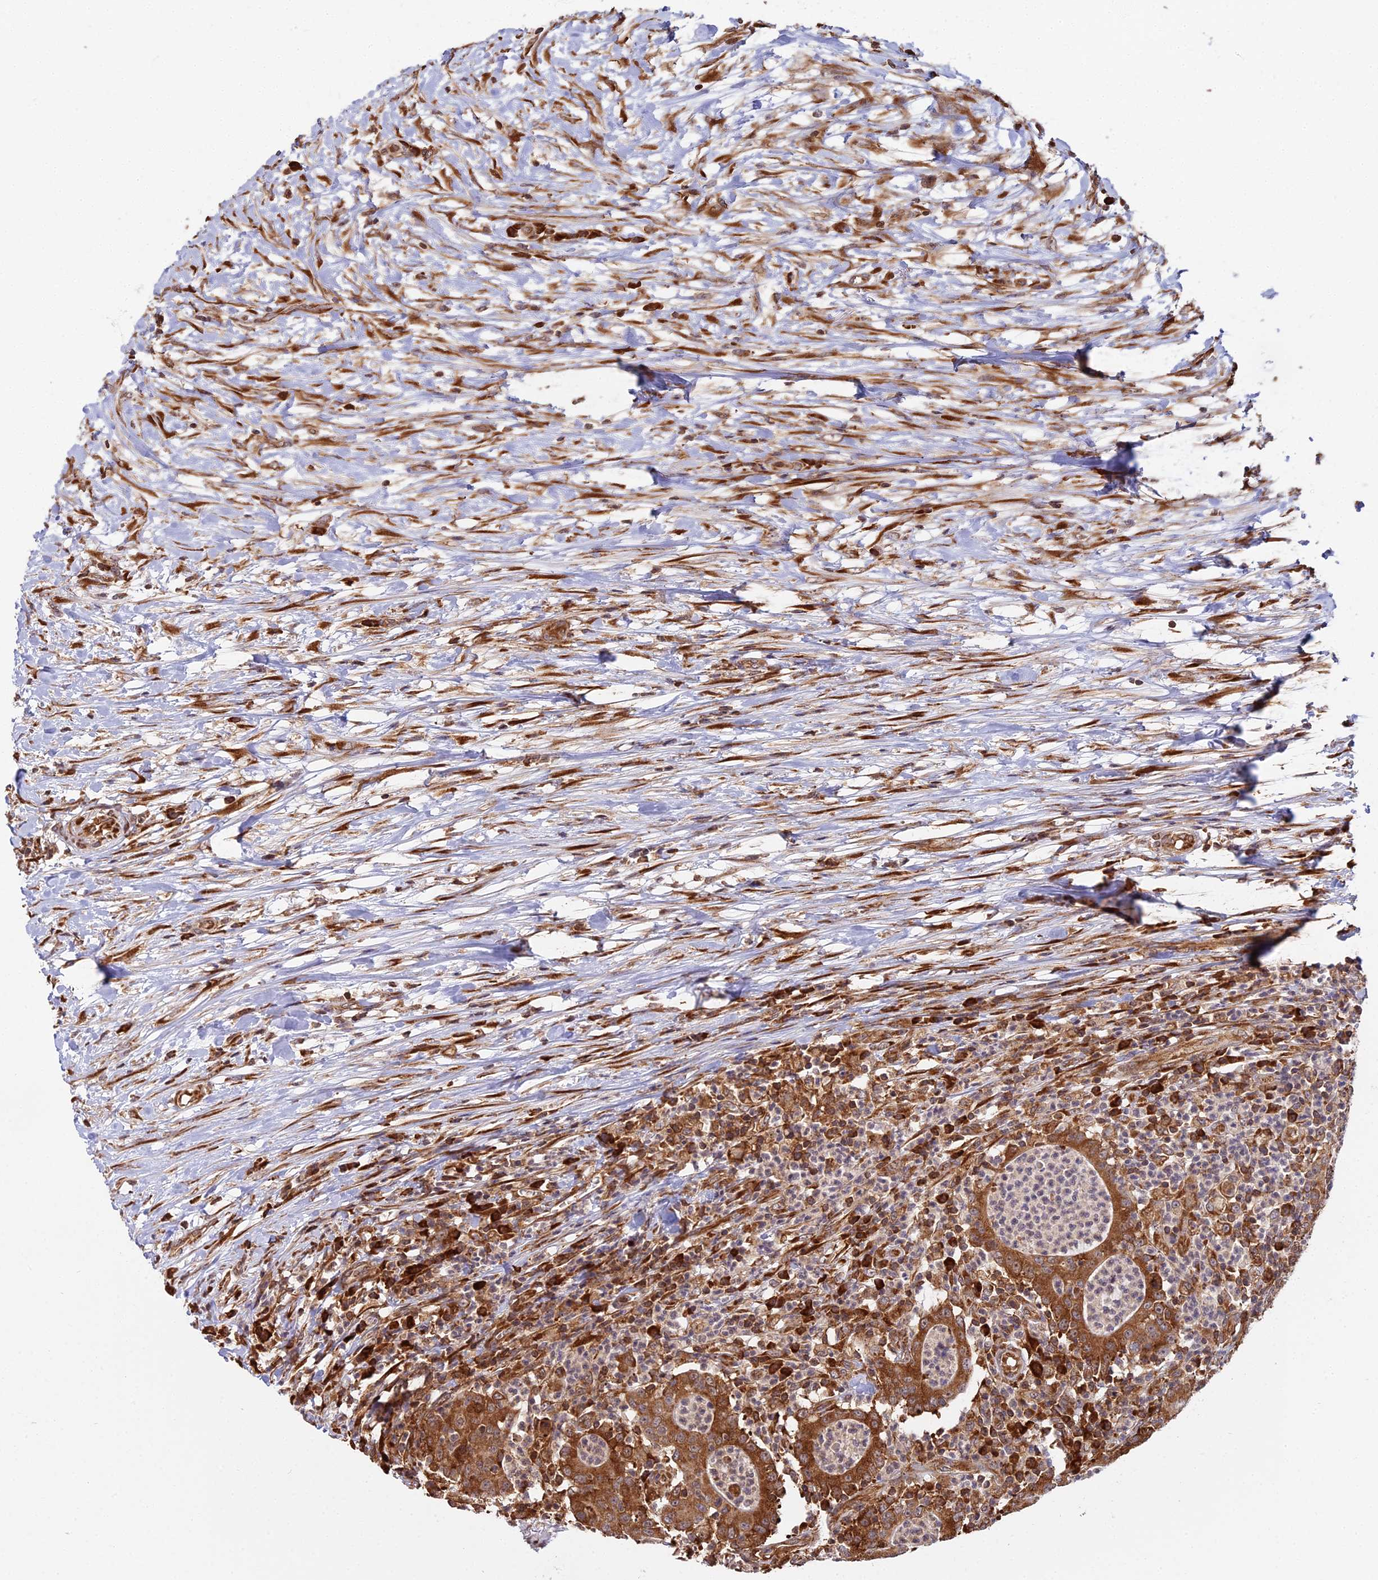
{"staining": {"intensity": "strong", "quantity": ">75%", "location": "cytoplasmic/membranous"}, "tissue": "colorectal cancer", "cell_type": "Tumor cells", "image_type": "cancer", "snomed": [{"axis": "morphology", "description": "Adenocarcinoma, NOS"}, {"axis": "topography", "description": "Colon"}], "caption": "This histopathology image reveals IHC staining of colorectal cancer, with high strong cytoplasmic/membranous positivity in about >75% of tumor cells.", "gene": "RPL26", "patient": {"sex": "male", "age": 83}}